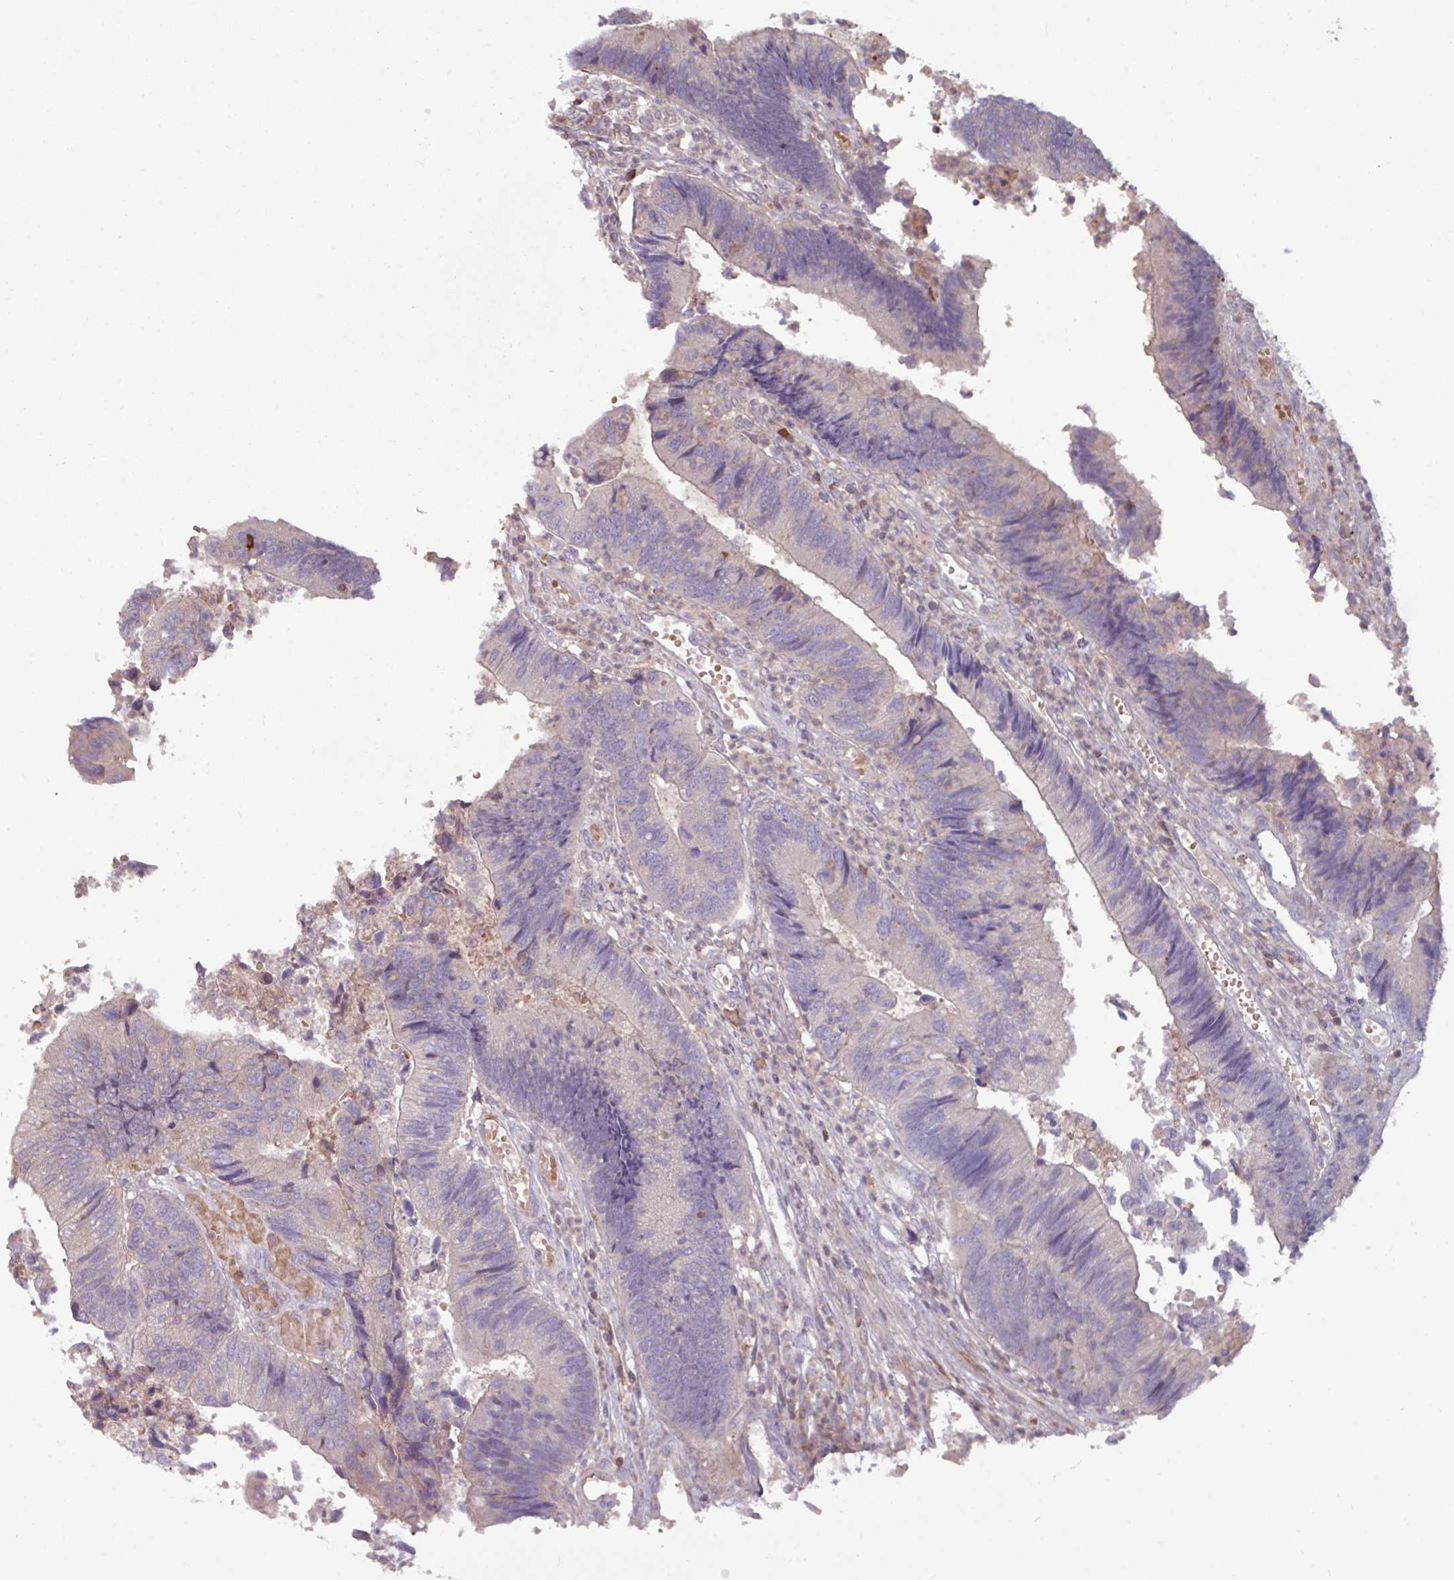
{"staining": {"intensity": "negative", "quantity": "none", "location": "none"}, "tissue": "colorectal cancer", "cell_type": "Tumor cells", "image_type": "cancer", "snomed": [{"axis": "morphology", "description": "Adenocarcinoma, NOS"}, {"axis": "topography", "description": "Colon"}], "caption": "IHC micrograph of human adenocarcinoma (colorectal) stained for a protein (brown), which demonstrates no expression in tumor cells.", "gene": "SEC61G", "patient": {"sex": "female", "age": 67}}